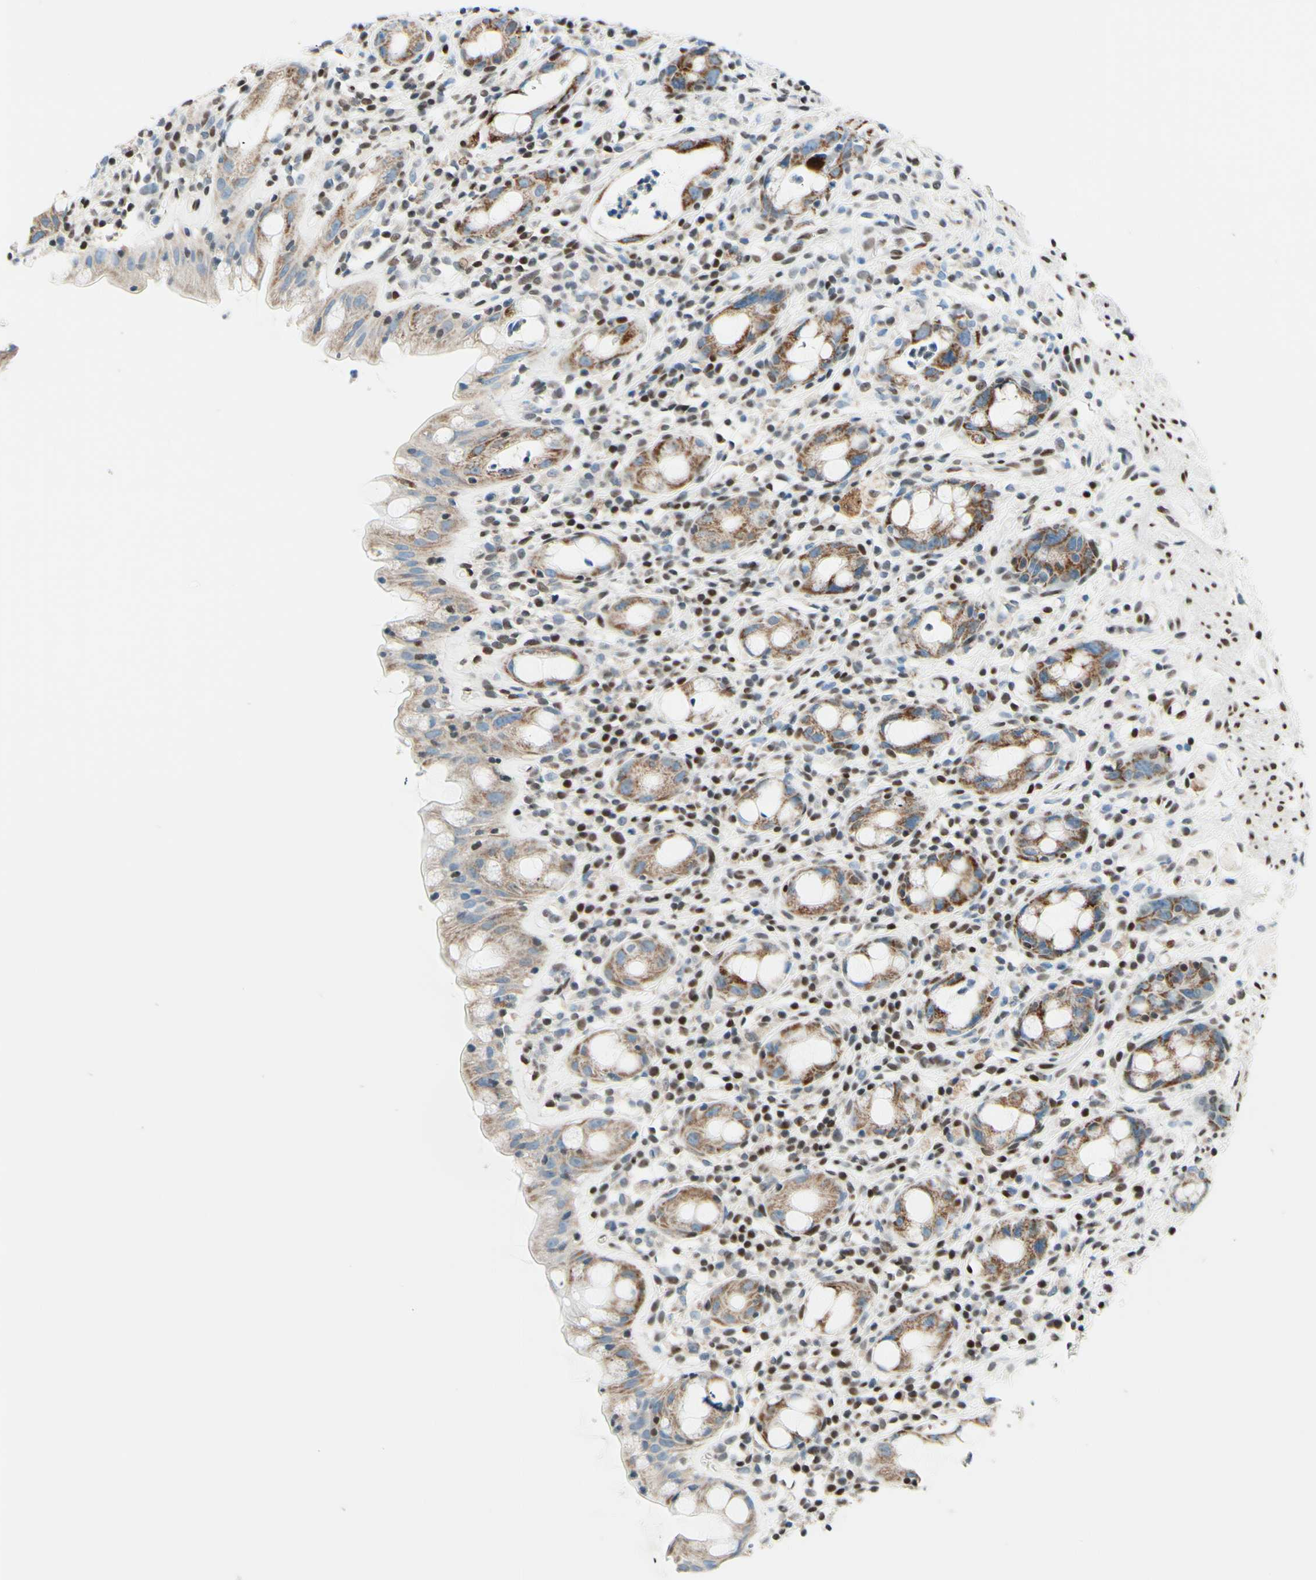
{"staining": {"intensity": "moderate", "quantity": ">75%", "location": "cytoplasmic/membranous"}, "tissue": "rectum", "cell_type": "Glandular cells", "image_type": "normal", "snomed": [{"axis": "morphology", "description": "Normal tissue, NOS"}, {"axis": "topography", "description": "Rectum"}], "caption": "An image showing moderate cytoplasmic/membranous staining in approximately >75% of glandular cells in unremarkable rectum, as visualized by brown immunohistochemical staining.", "gene": "CBX7", "patient": {"sex": "male", "age": 44}}